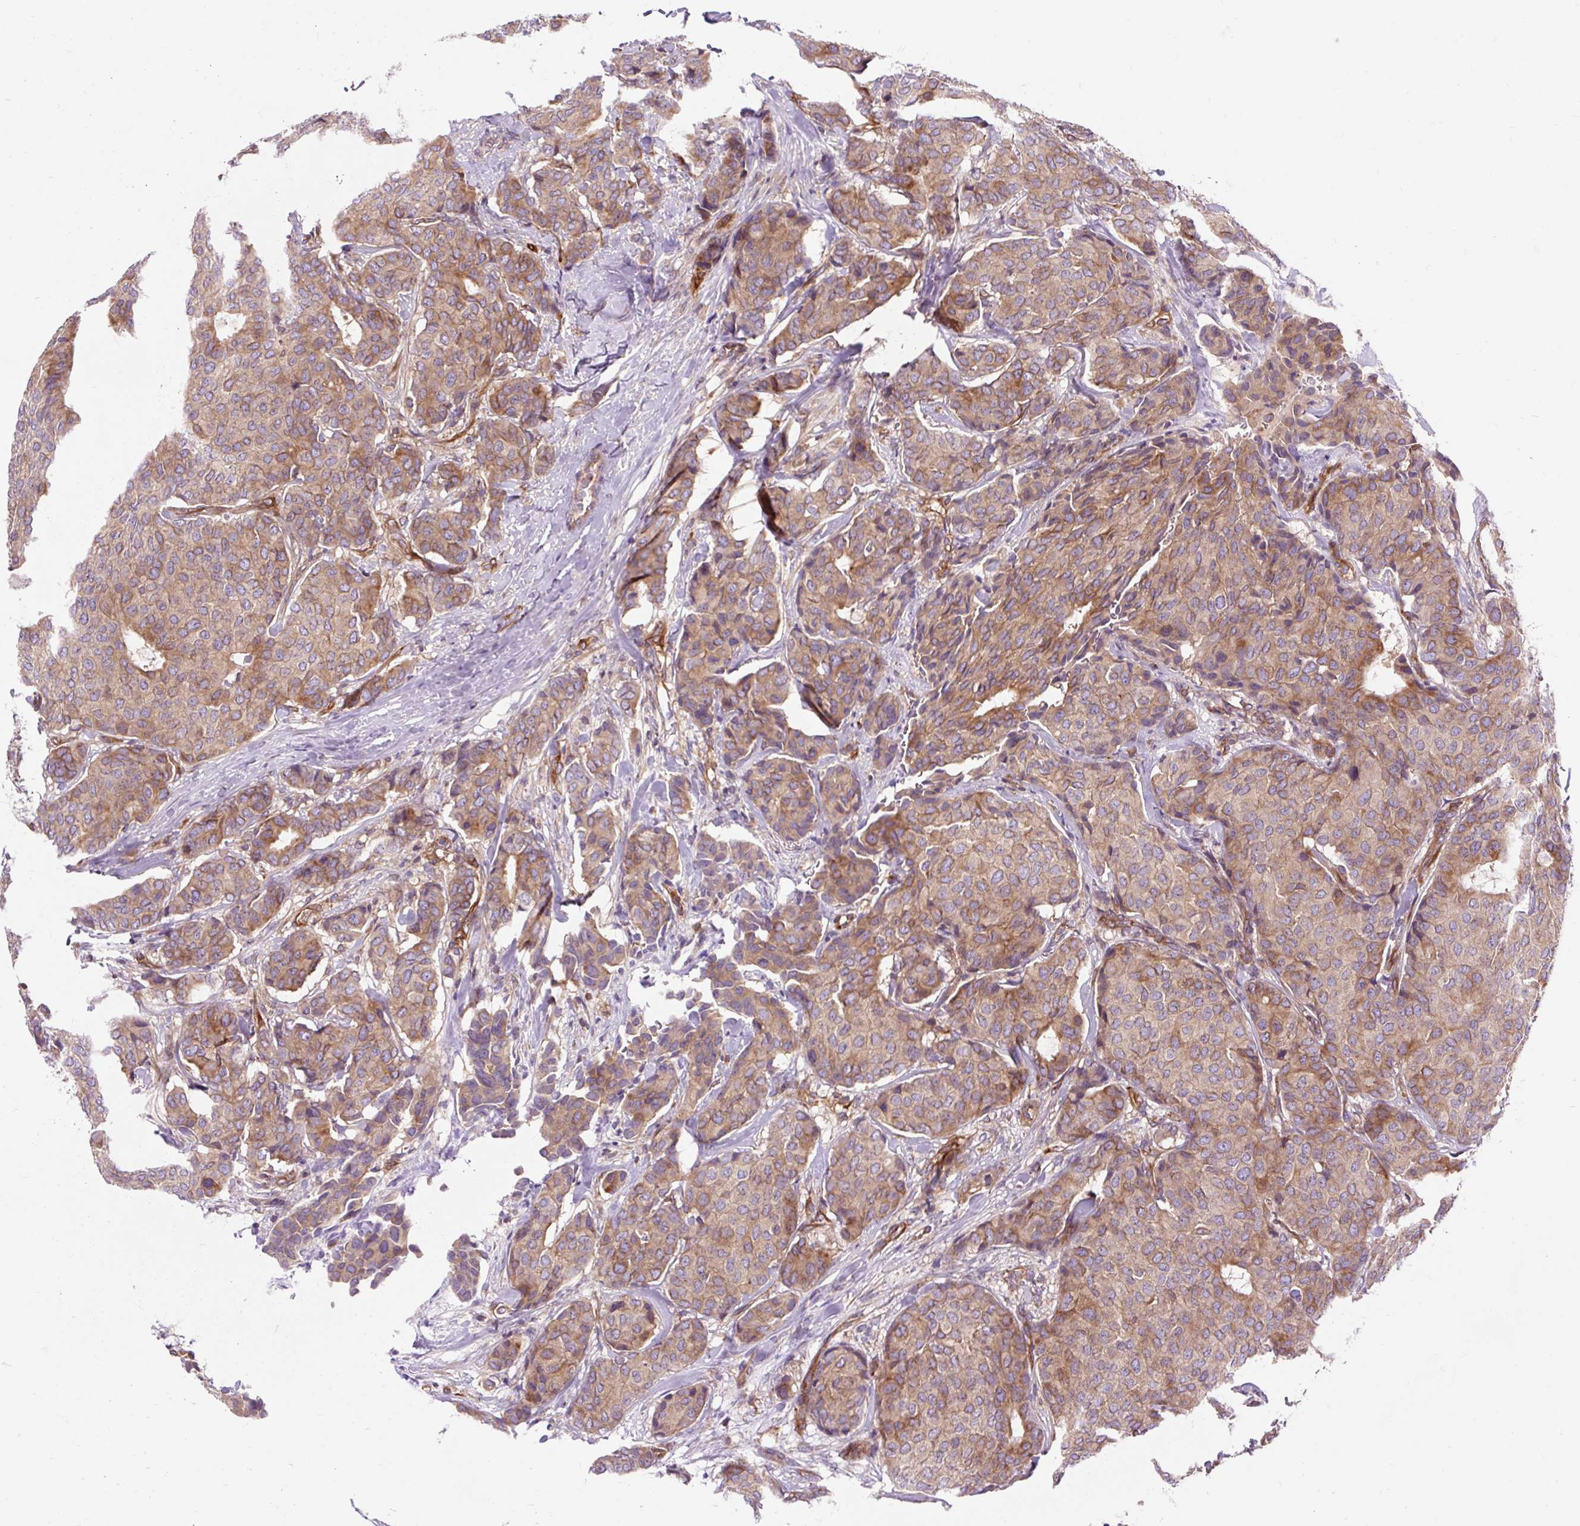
{"staining": {"intensity": "moderate", "quantity": "25%-75%", "location": "cytoplasmic/membranous"}, "tissue": "breast cancer", "cell_type": "Tumor cells", "image_type": "cancer", "snomed": [{"axis": "morphology", "description": "Duct carcinoma"}, {"axis": "topography", "description": "Breast"}], "caption": "Moderate cytoplasmic/membranous protein expression is appreciated in approximately 25%-75% of tumor cells in breast intraductal carcinoma.", "gene": "PCDHGB3", "patient": {"sex": "female", "age": 75}}